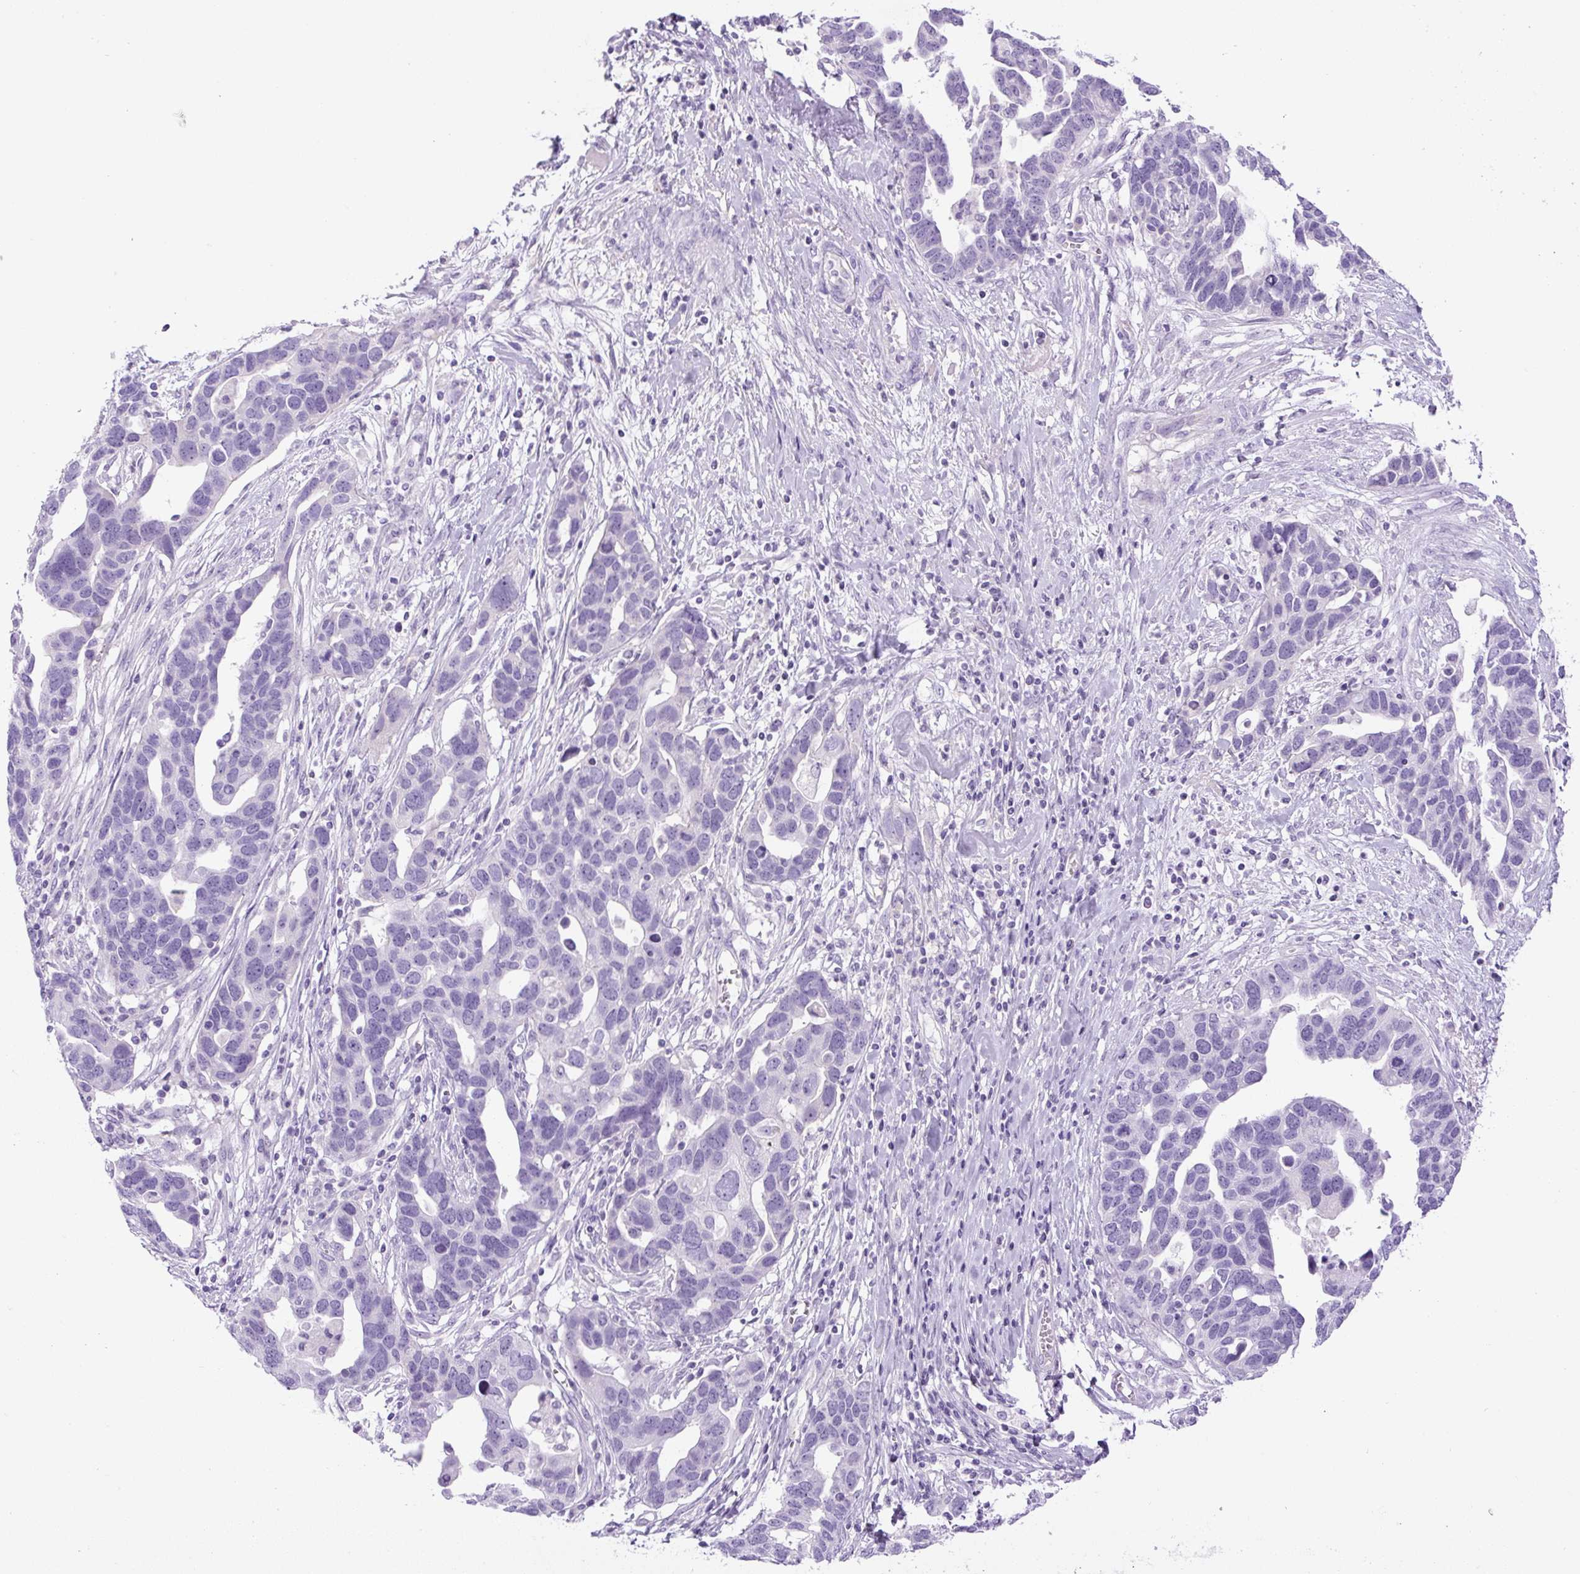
{"staining": {"intensity": "negative", "quantity": "none", "location": "none"}, "tissue": "ovarian cancer", "cell_type": "Tumor cells", "image_type": "cancer", "snomed": [{"axis": "morphology", "description": "Cystadenocarcinoma, serous, NOS"}, {"axis": "topography", "description": "Ovary"}], "caption": "This is a image of immunohistochemistry staining of ovarian cancer (serous cystadenocarcinoma), which shows no staining in tumor cells. The staining was performed using DAB to visualize the protein expression in brown, while the nuclei were stained in blue with hematoxylin (Magnification: 20x).", "gene": "RSPO4", "patient": {"sex": "female", "age": 54}}